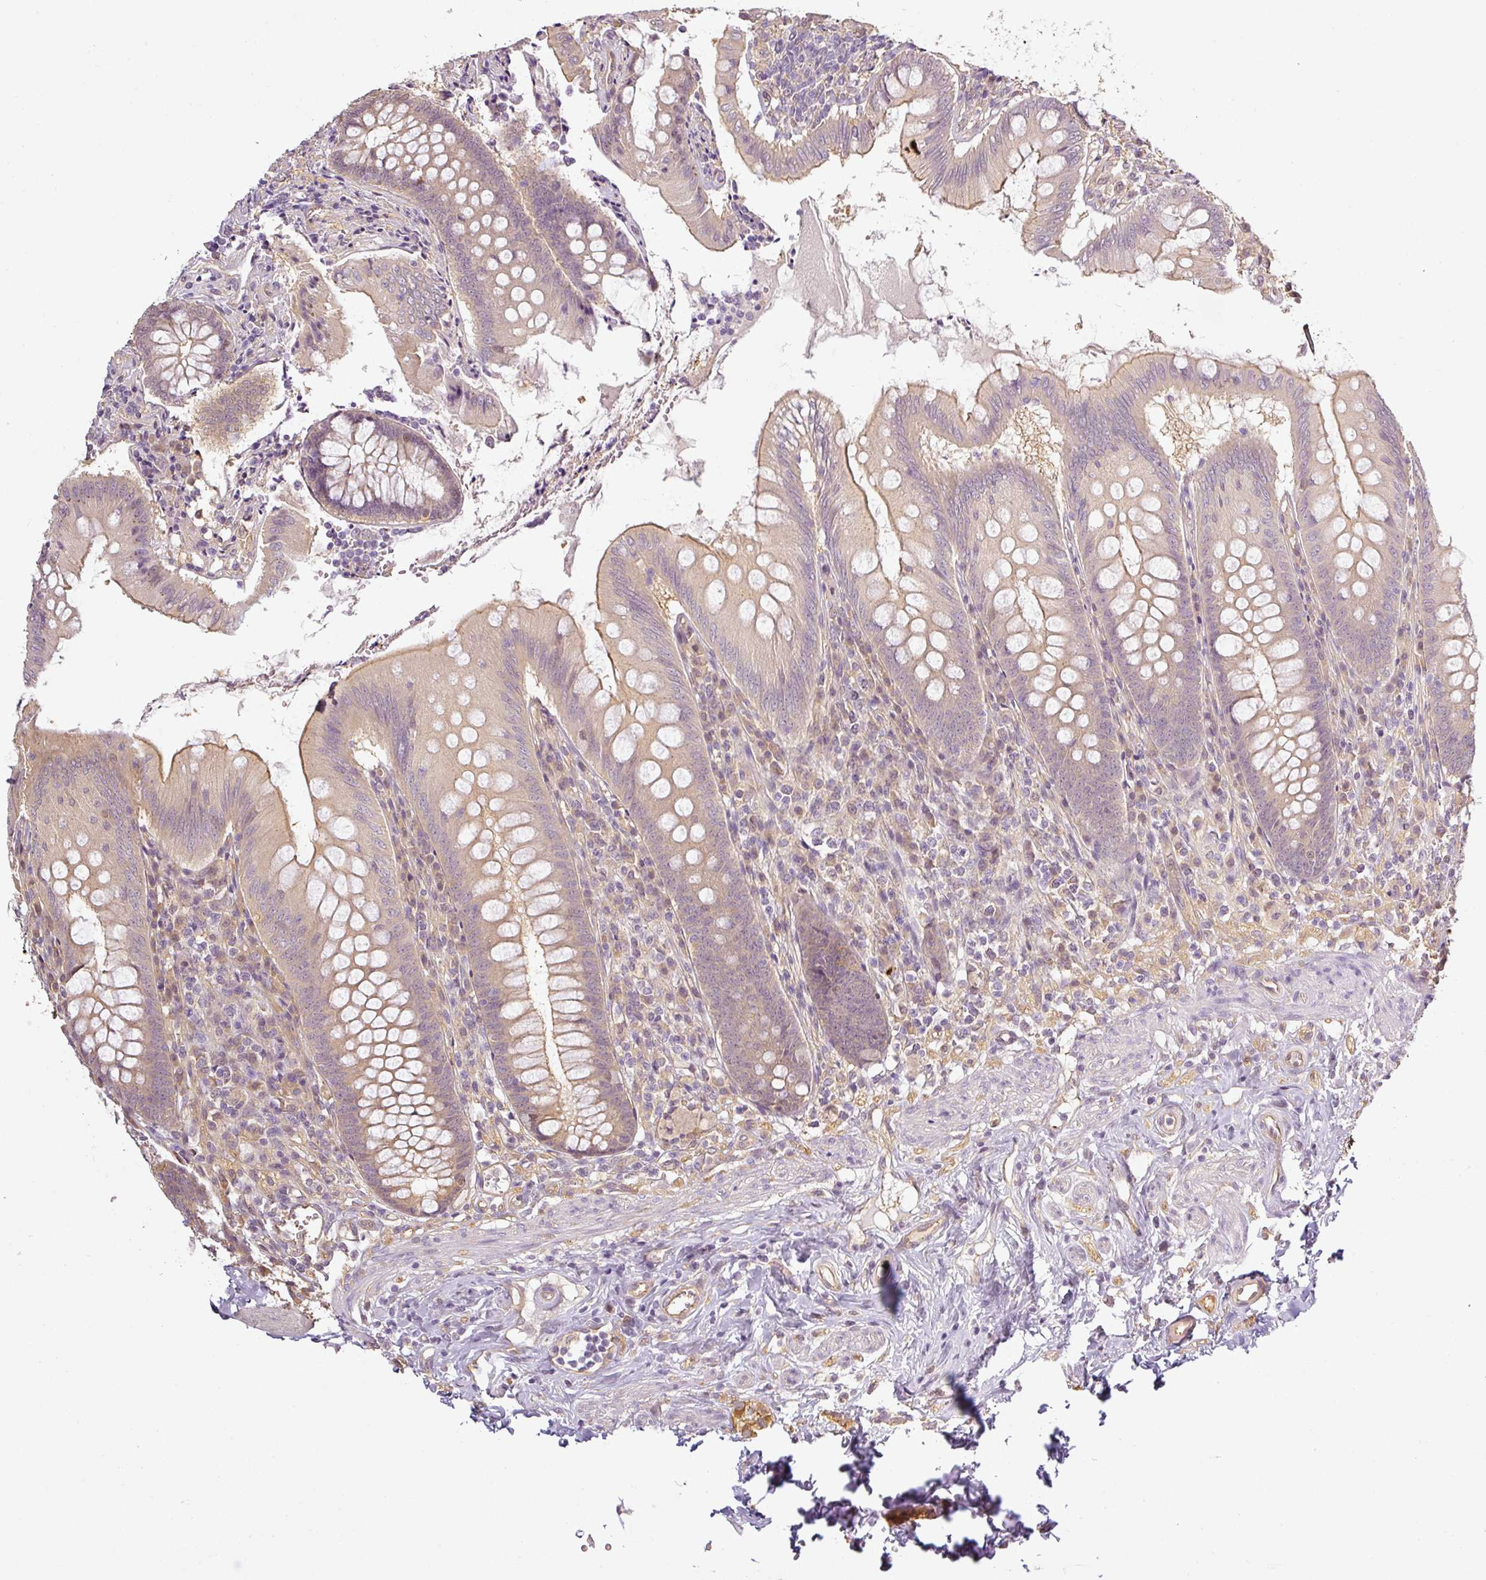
{"staining": {"intensity": "weak", "quantity": "<25%", "location": "cytoplasmic/membranous"}, "tissue": "appendix", "cell_type": "Glandular cells", "image_type": "normal", "snomed": [{"axis": "morphology", "description": "Normal tissue, NOS"}, {"axis": "topography", "description": "Appendix"}], "caption": "This is an immunohistochemistry (IHC) micrograph of normal human appendix. There is no staining in glandular cells.", "gene": "ANKRD18A", "patient": {"sex": "female", "age": 51}}